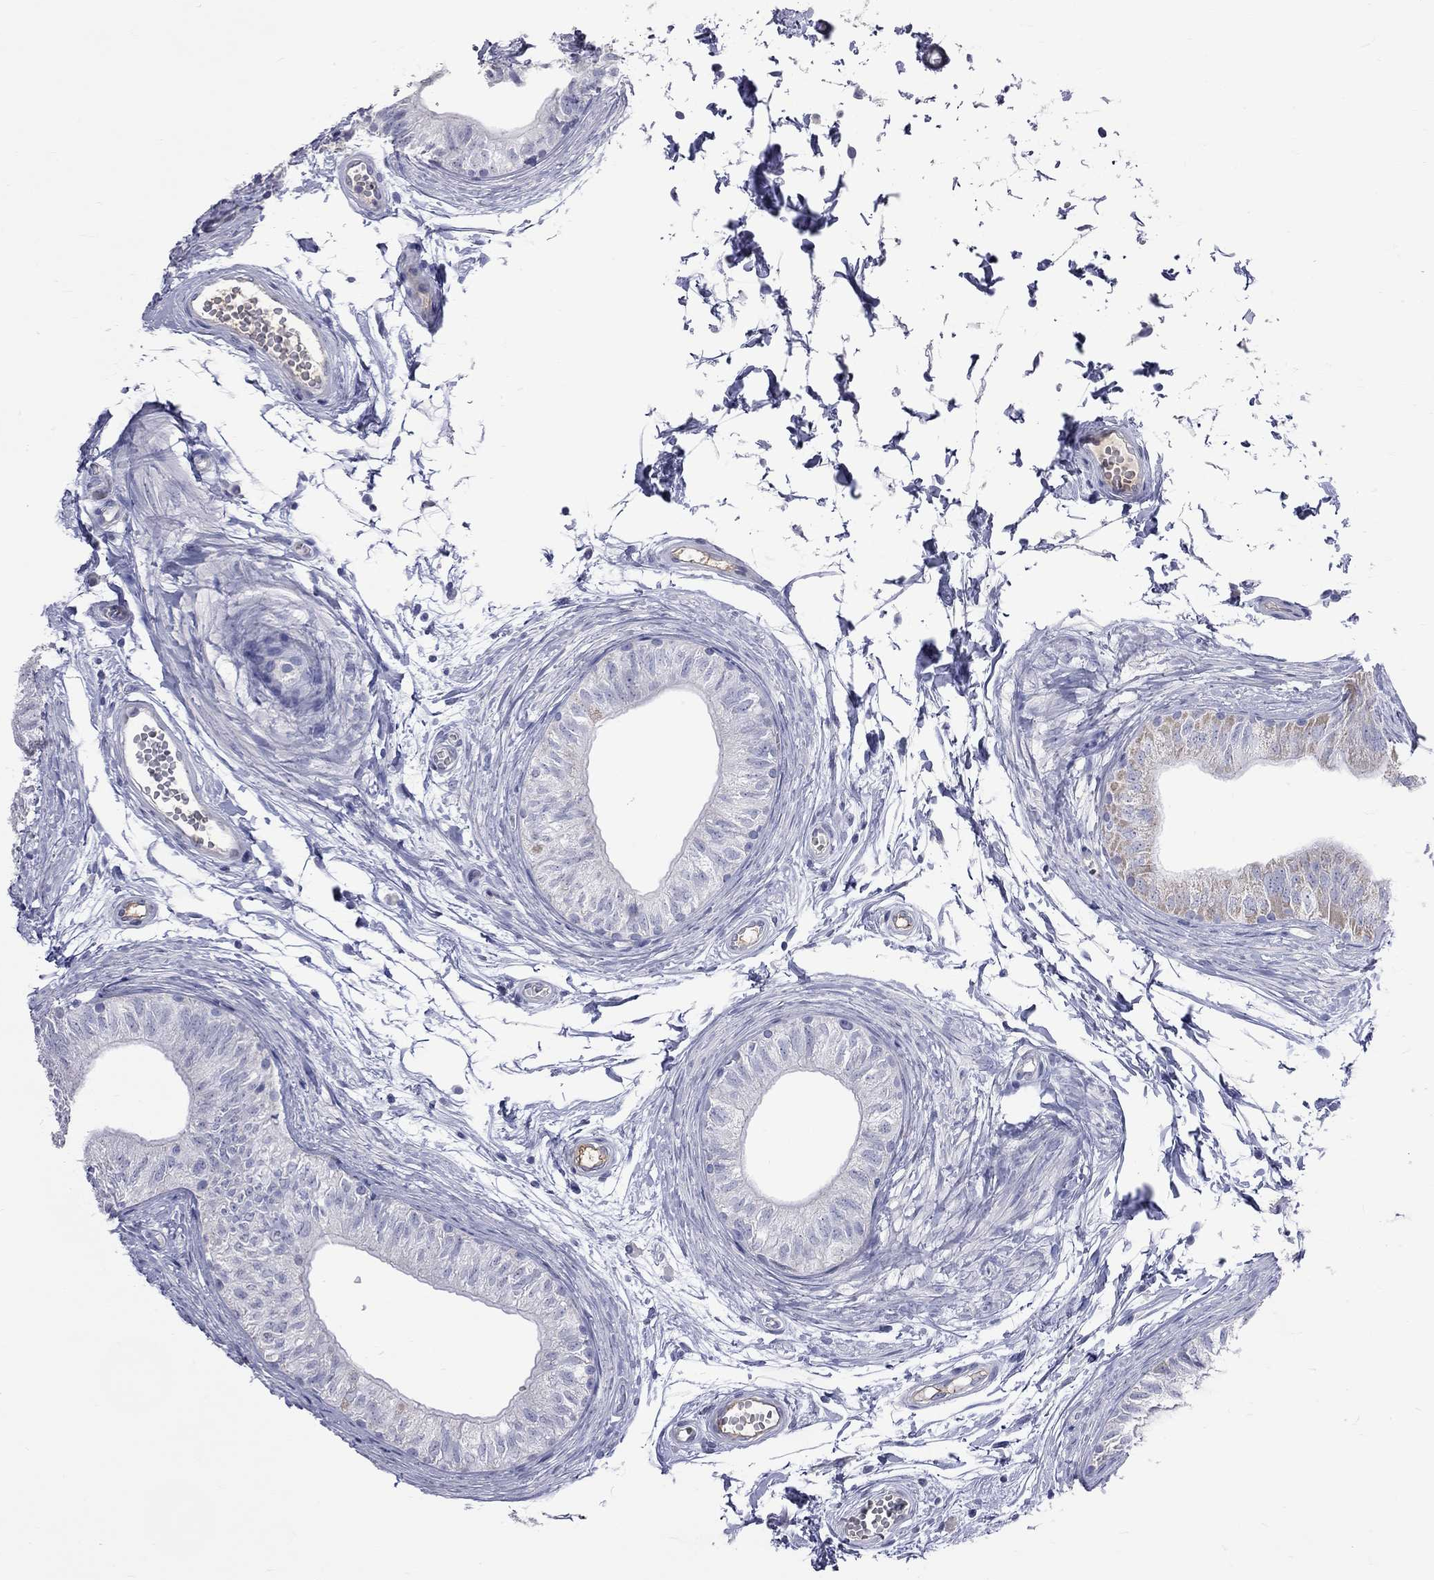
{"staining": {"intensity": "weak", "quantity": "<25%", "location": "cytoplasmic/membranous"}, "tissue": "epididymis", "cell_type": "Glandular cells", "image_type": "normal", "snomed": [{"axis": "morphology", "description": "Normal tissue, NOS"}, {"axis": "topography", "description": "Epididymis"}], "caption": "Image shows no protein expression in glandular cells of unremarkable epididymis.", "gene": "KCND2", "patient": {"sex": "male", "age": 22}}